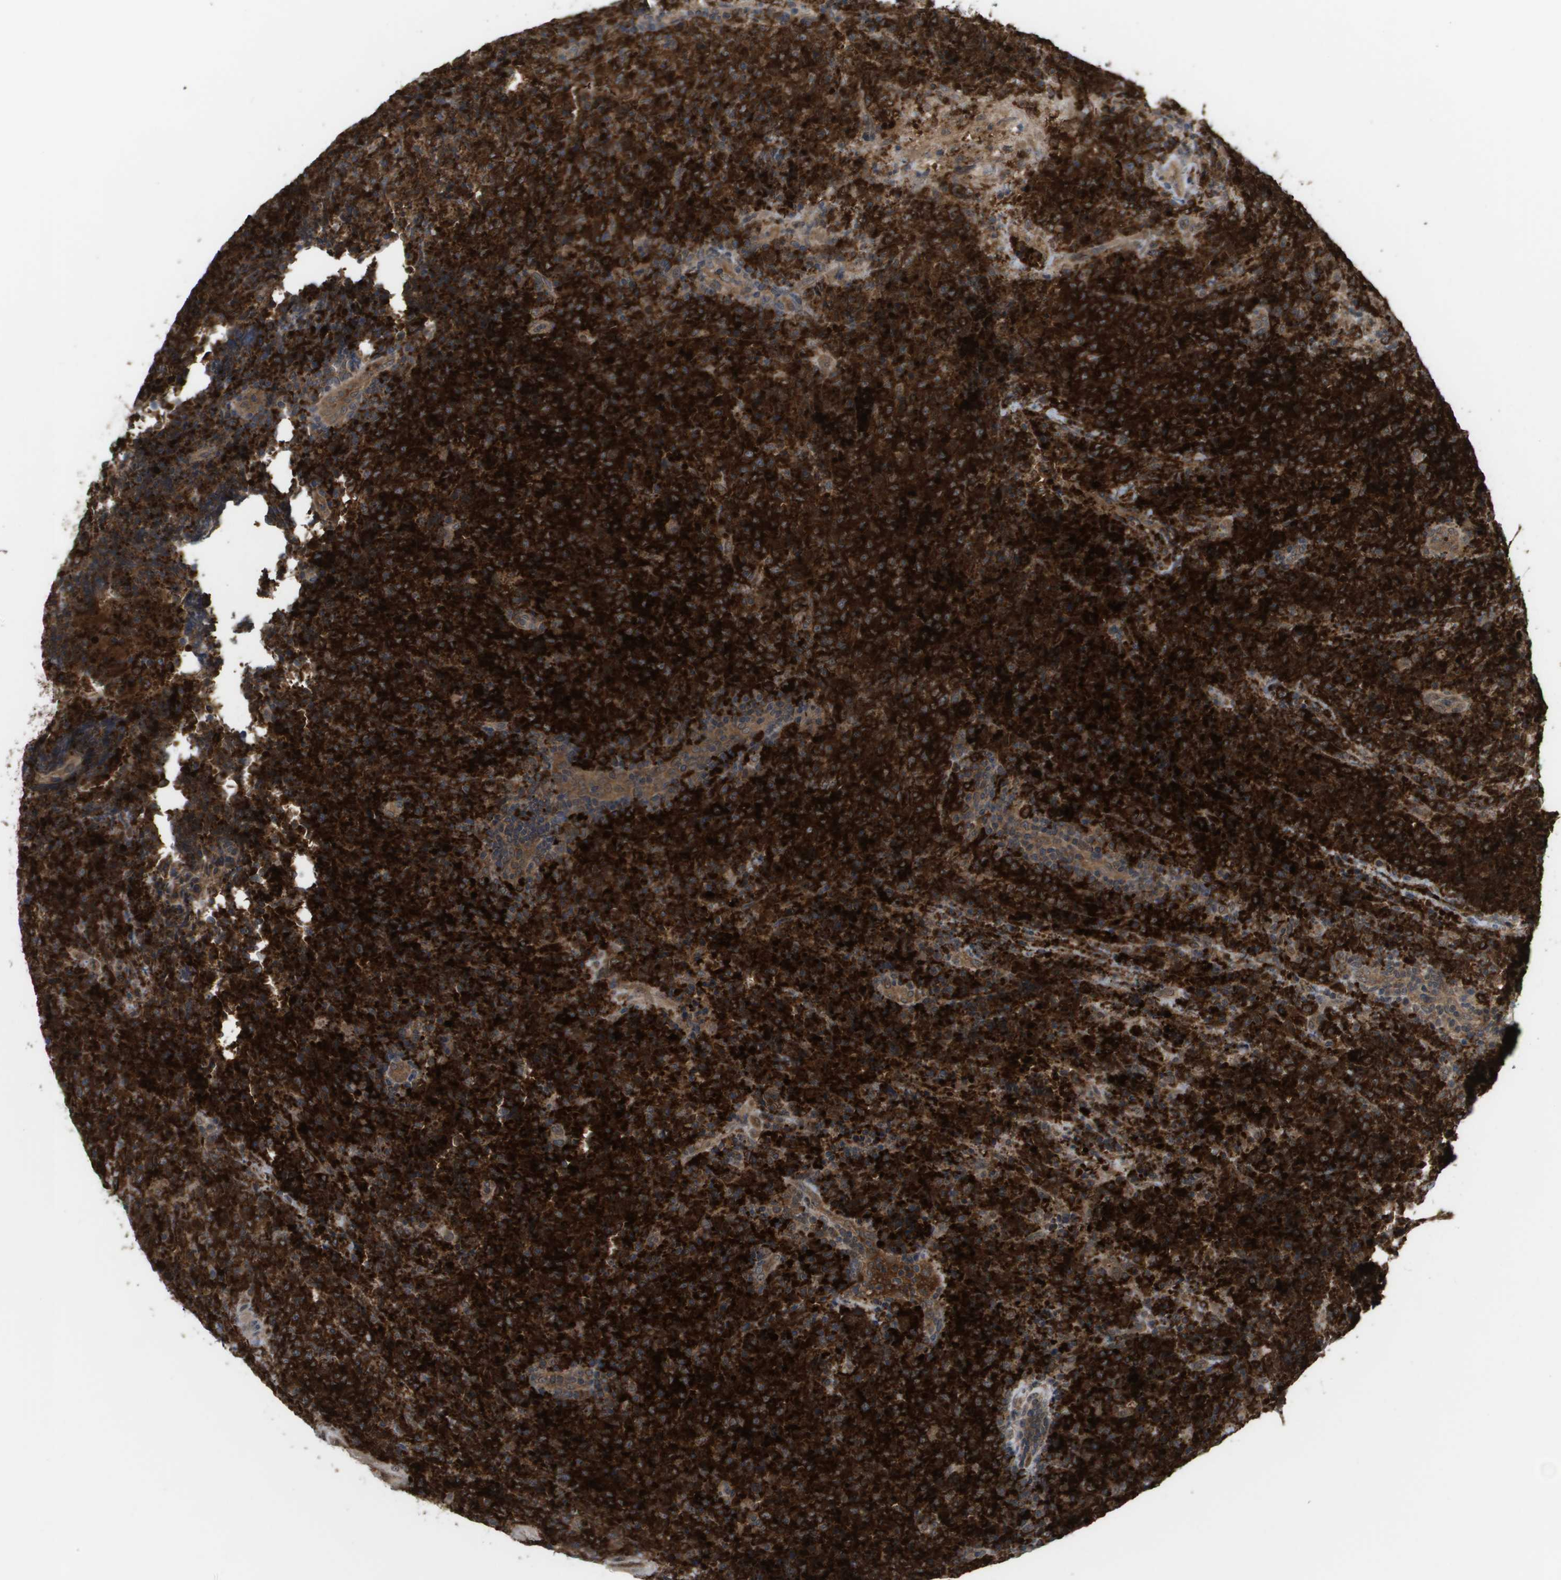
{"staining": {"intensity": "strong", "quantity": ">75%", "location": "cytoplasmic/membranous,nuclear"}, "tissue": "lymphoma", "cell_type": "Tumor cells", "image_type": "cancer", "snomed": [{"axis": "morphology", "description": "Malignant lymphoma, non-Hodgkin's type, High grade"}, {"axis": "topography", "description": "Tonsil"}], "caption": "Protein staining of high-grade malignant lymphoma, non-Hodgkin's type tissue displays strong cytoplasmic/membranous and nuclear expression in about >75% of tumor cells. (DAB (3,3'-diaminobenzidine) IHC, brown staining for protein, blue staining for nuclei).", "gene": "CTPS2", "patient": {"sex": "female", "age": 36}}